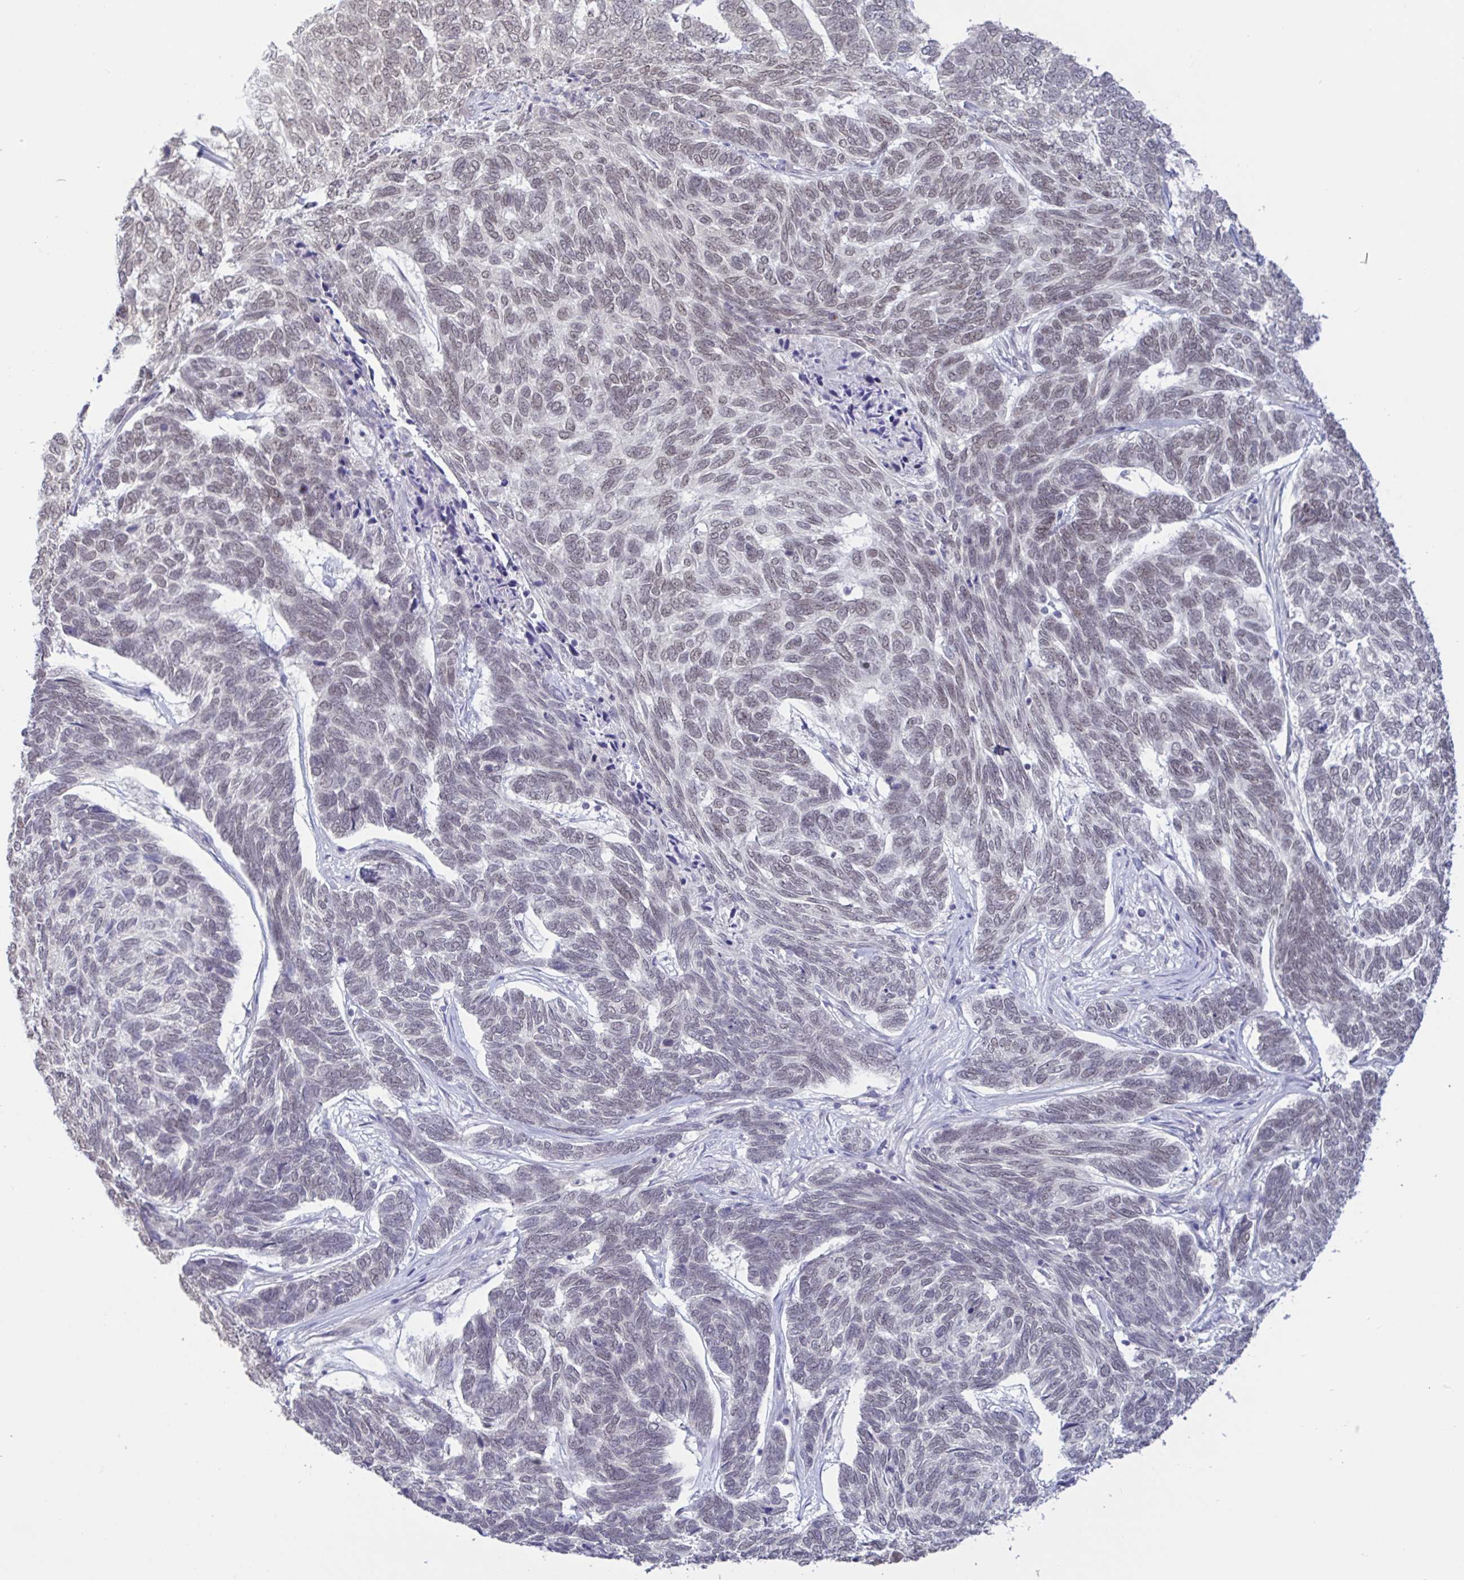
{"staining": {"intensity": "weak", "quantity": "25%-75%", "location": "nuclear"}, "tissue": "skin cancer", "cell_type": "Tumor cells", "image_type": "cancer", "snomed": [{"axis": "morphology", "description": "Basal cell carcinoma"}, {"axis": "topography", "description": "Skin"}], "caption": "Weak nuclear protein expression is present in approximately 25%-75% of tumor cells in skin basal cell carcinoma.", "gene": "HYPK", "patient": {"sex": "female", "age": 65}}